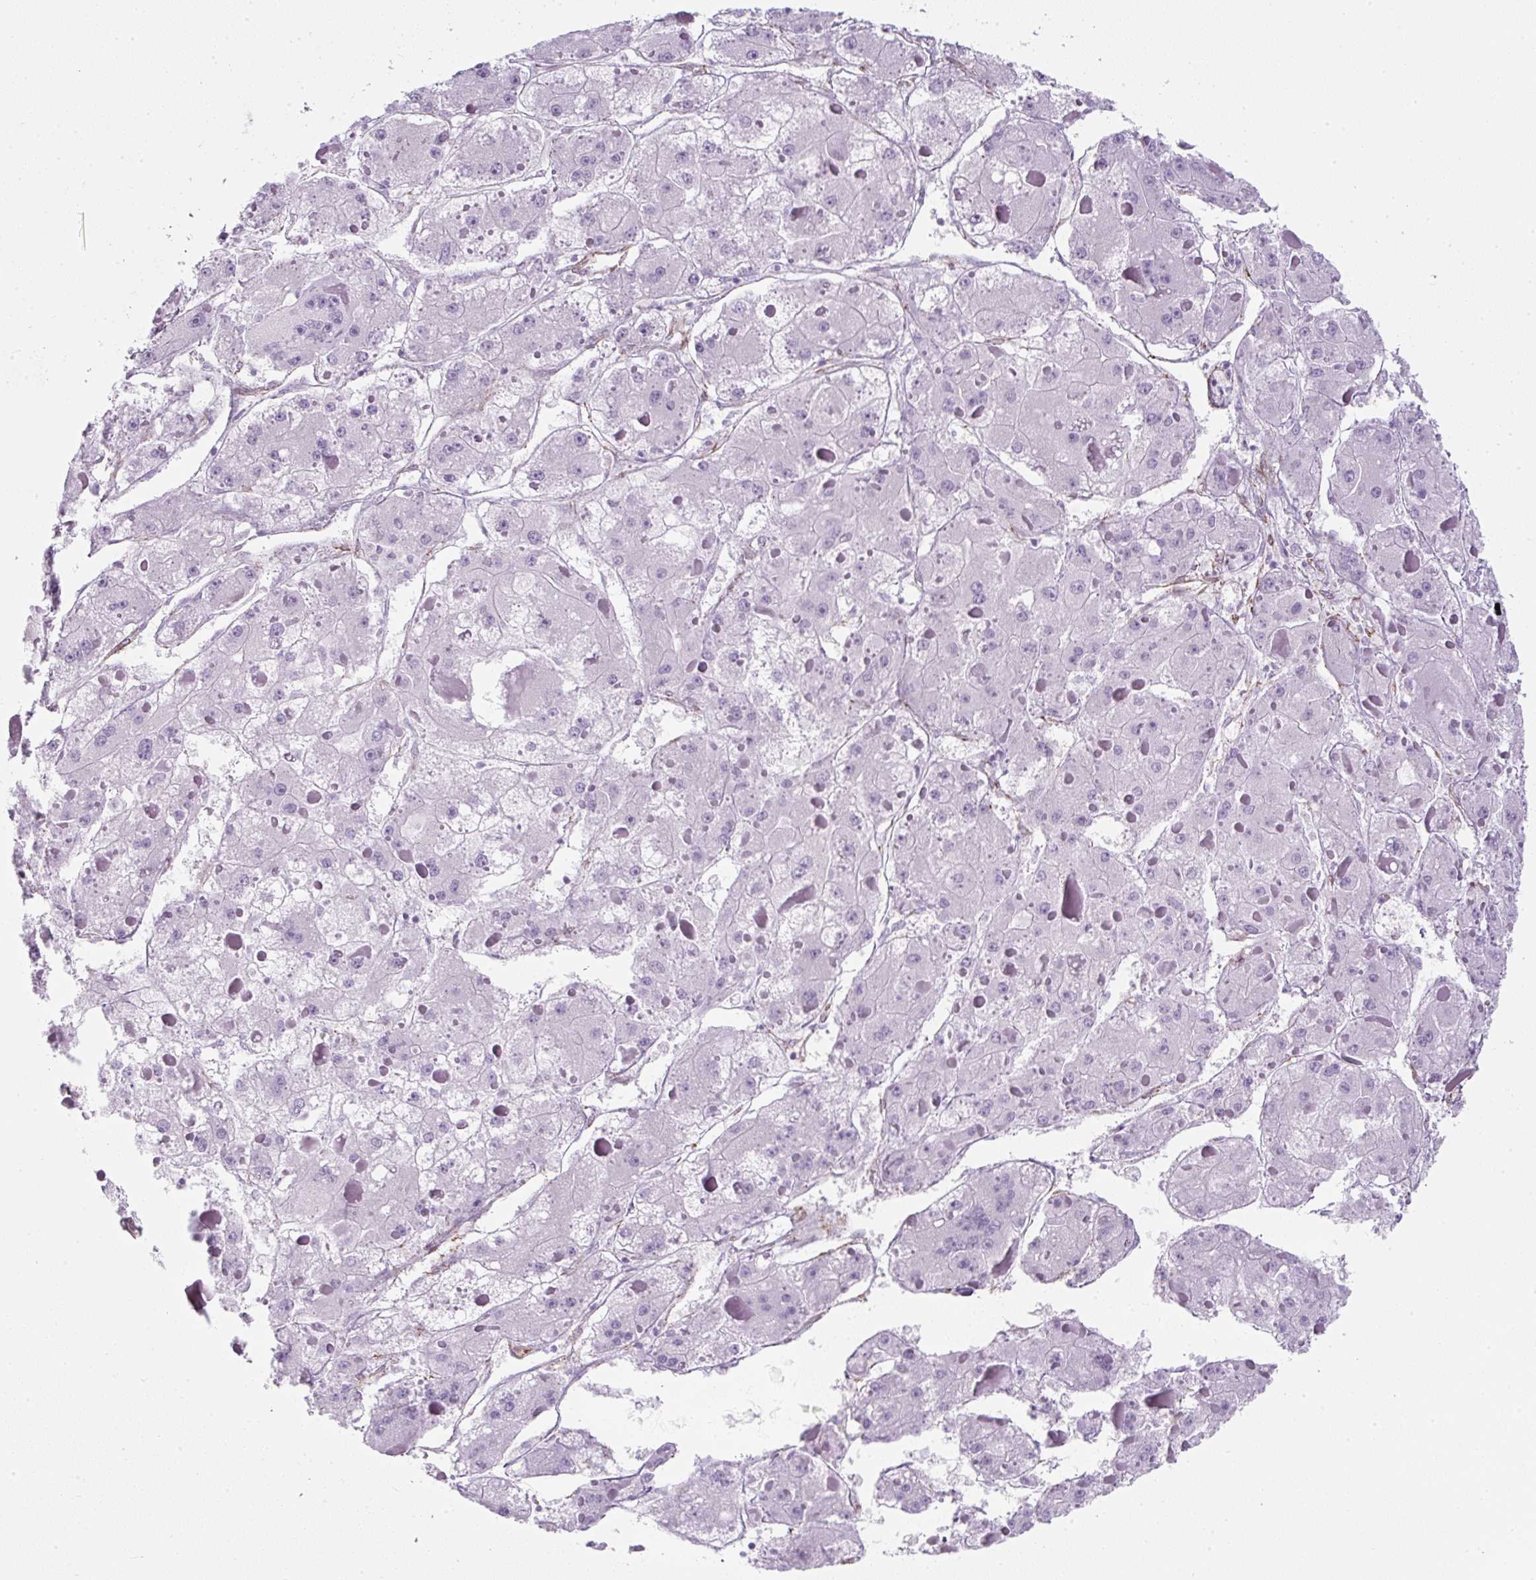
{"staining": {"intensity": "negative", "quantity": "none", "location": "none"}, "tissue": "liver cancer", "cell_type": "Tumor cells", "image_type": "cancer", "snomed": [{"axis": "morphology", "description": "Carcinoma, Hepatocellular, NOS"}, {"axis": "topography", "description": "Liver"}], "caption": "This micrograph is of liver cancer stained with immunohistochemistry to label a protein in brown with the nuclei are counter-stained blue. There is no positivity in tumor cells.", "gene": "CAVIN3", "patient": {"sex": "female", "age": 73}}